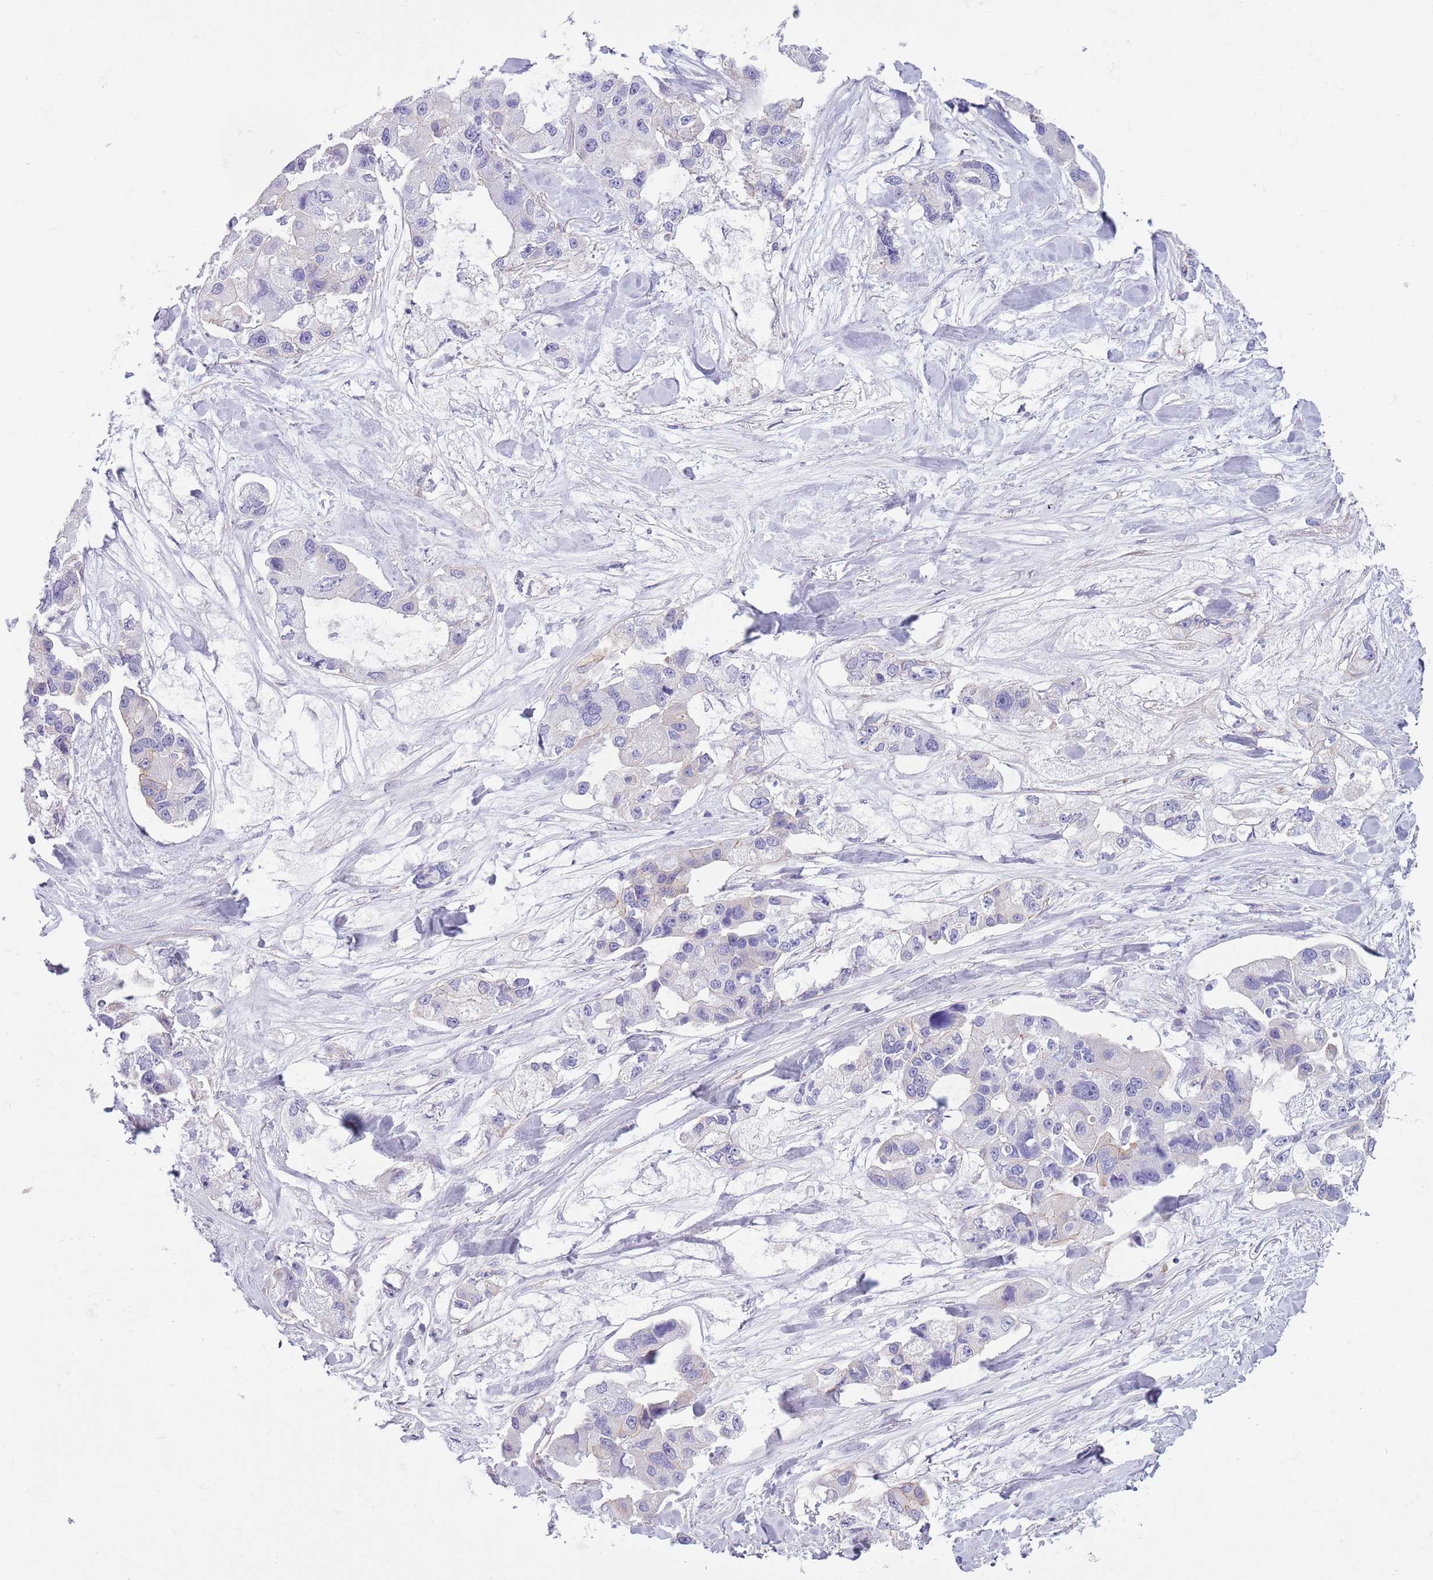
{"staining": {"intensity": "weak", "quantity": "<25%", "location": "cytoplasmic/membranous"}, "tissue": "lung cancer", "cell_type": "Tumor cells", "image_type": "cancer", "snomed": [{"axis": "morphology", "description": "Adenocarcinoma, NOS"}, {"axis": "topography", "description": "Lung"}], "caption": "DAB (3,3'-diaminobenzidine) immunohistochemical staining of human lung cancer (adenocarcinoma) demonstrates no significant staining in tumor cells. Brightfield microscopy of IHC stained with DAB (brown) and hematoxylin (blue), captured at high magnification.", "gene": "RBP3", "patient": {"sex": "female", "age": 54}}